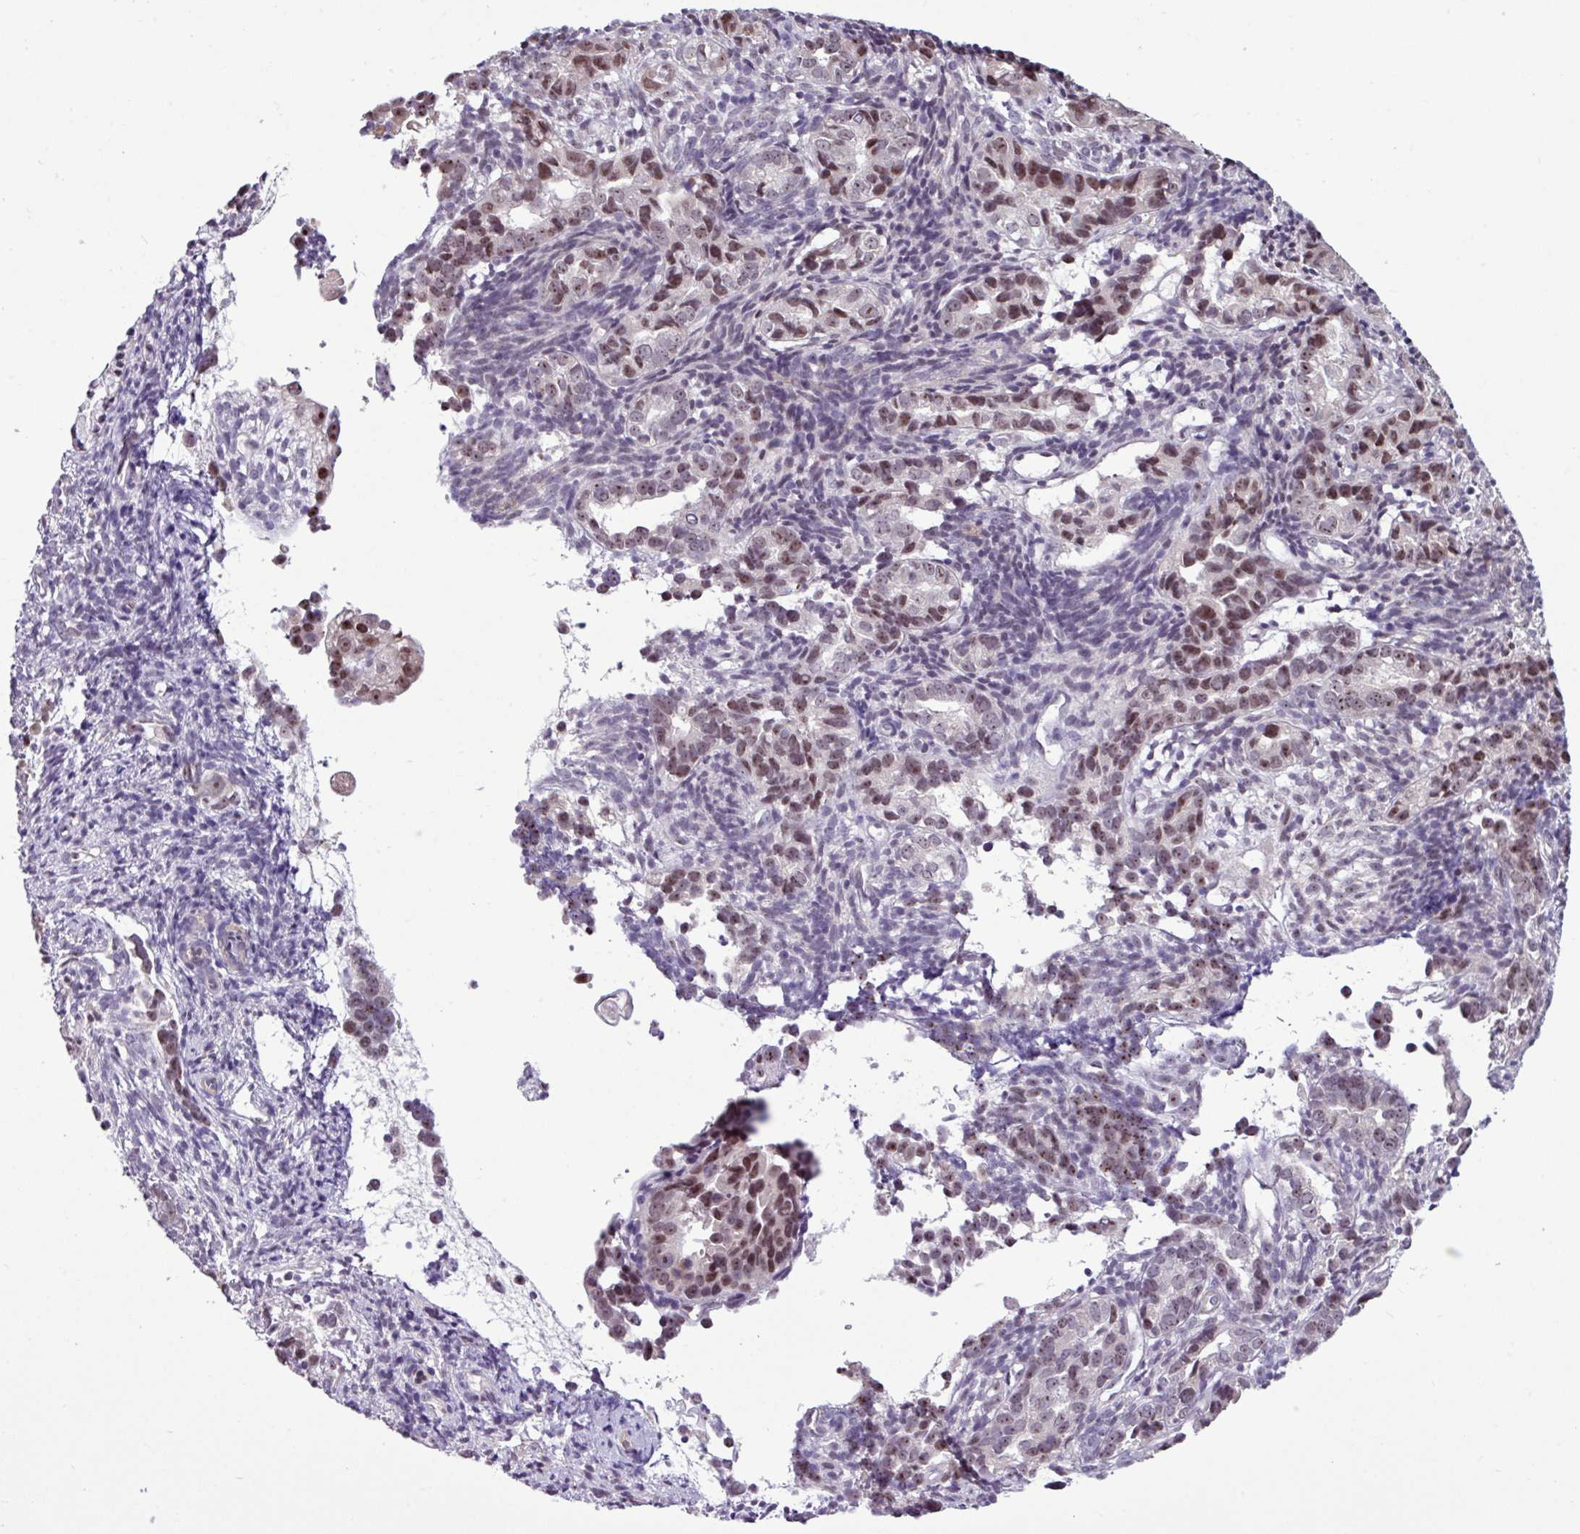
{"staining": {"intensity": "moderate", "quantity": "25%-75%", "location": "nuclear"}, "tissue": "endometrial cancer", "cell_type": "Tumor cells", "image_type": "cancer", "snomed": [{"axis": "morphology", "description": "Adenocarcinoma, NOS"}, {"axis": "topography", "description": "Endometrium"}], "caption": "Protein staining of endometrial adenocarcinoma tissue shows moderate nuclear positivity in approximately 25%-75% of tumor cells.", "gene": "UTP18", "patient": {"sex": "female", "age": 57}}